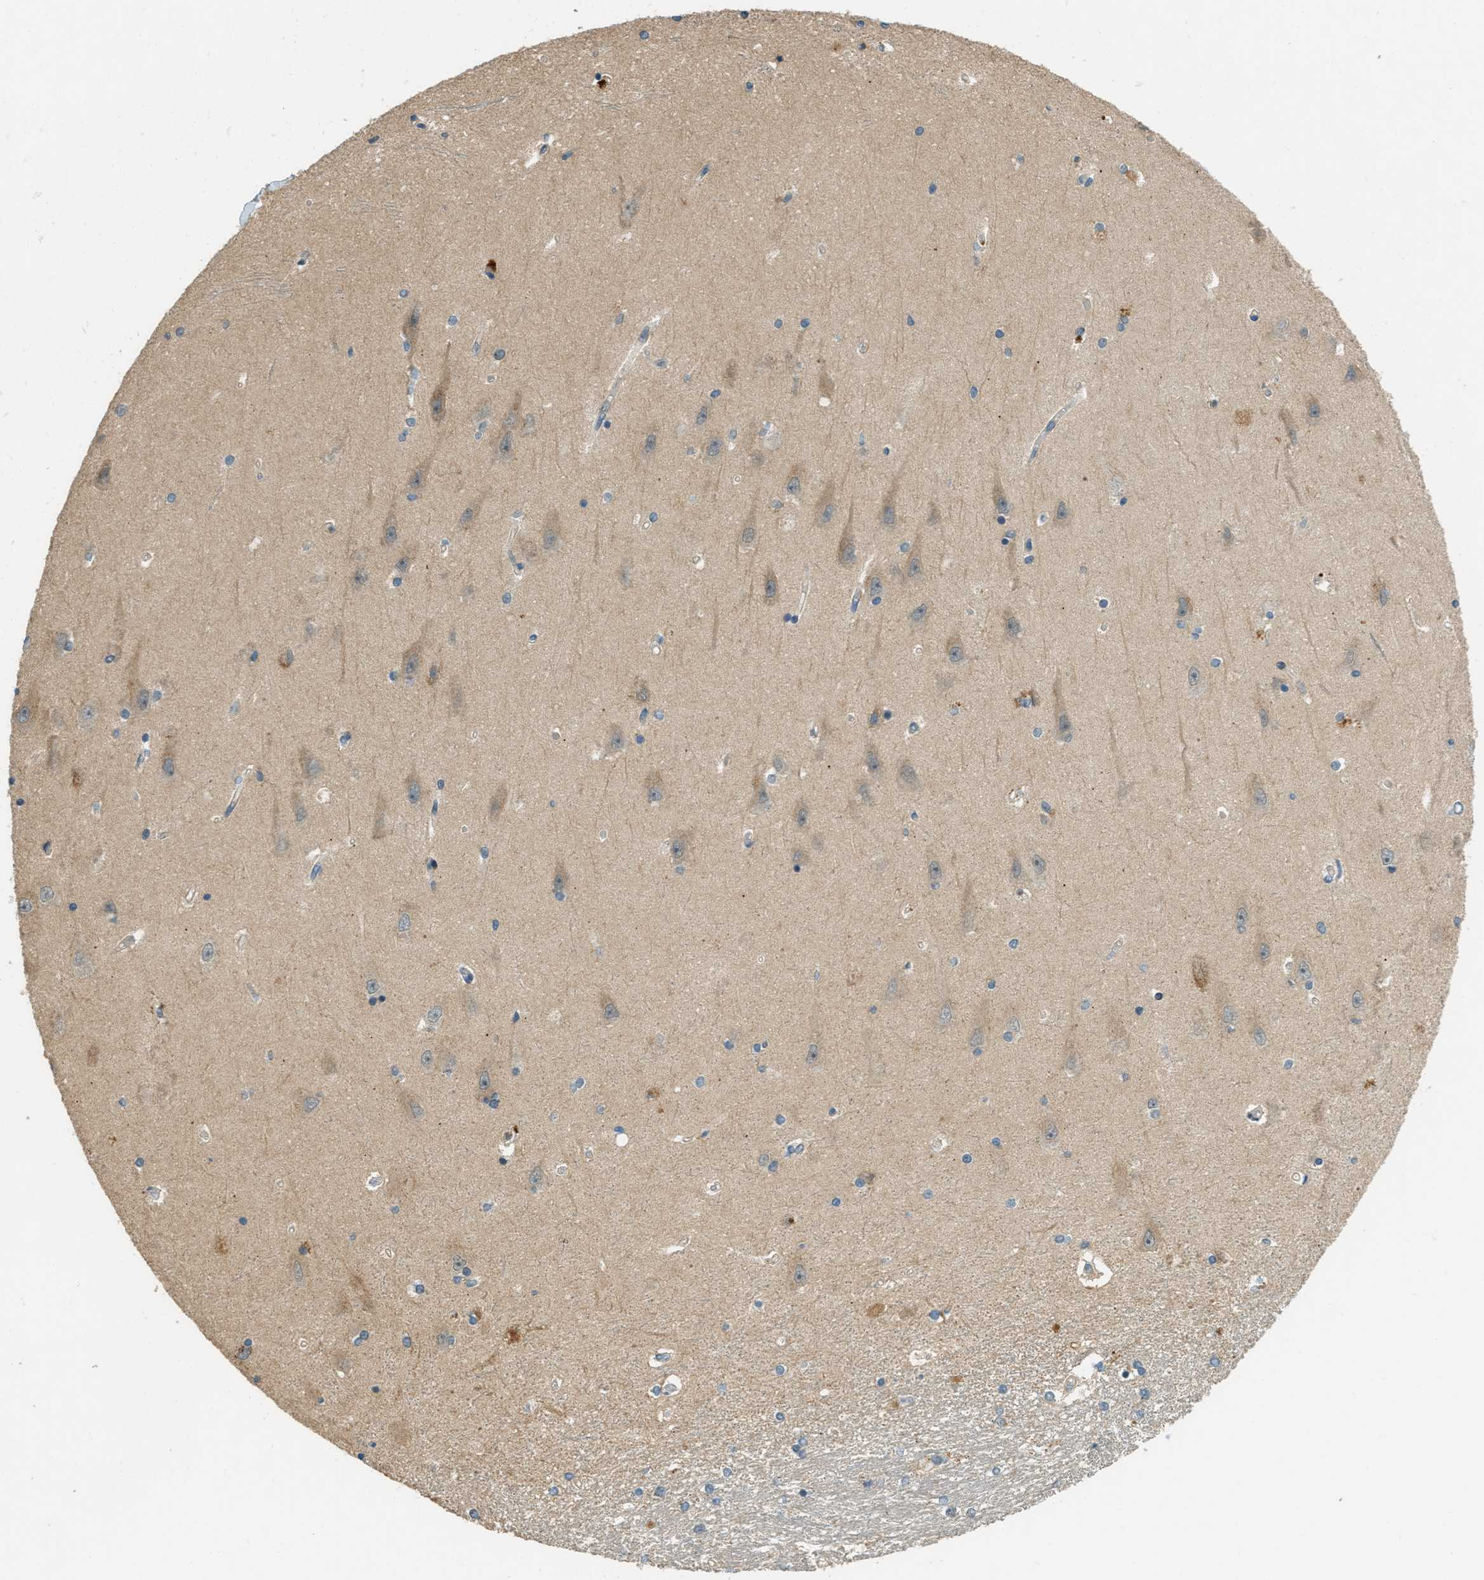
{"staining": {"intensity": "negative", "quantity": "none", "location": "none"}, "tissue": "hippocampus", "cell_type": "Glial cells", "image_type": "normal", "snomed": [{"axis": "morphology", "description": "Normal tissue, NOS"}, {"axis": "topography", "description": "Hippocampus"}], "caption": "The micrograph displays no significant positivity in glial cells of hippocampus. (DAB (3,3'-diaminobenzidine) IHC, high magnification).", "gene": "PTPN23", "patient": {"sex": "male", "age": 45}}